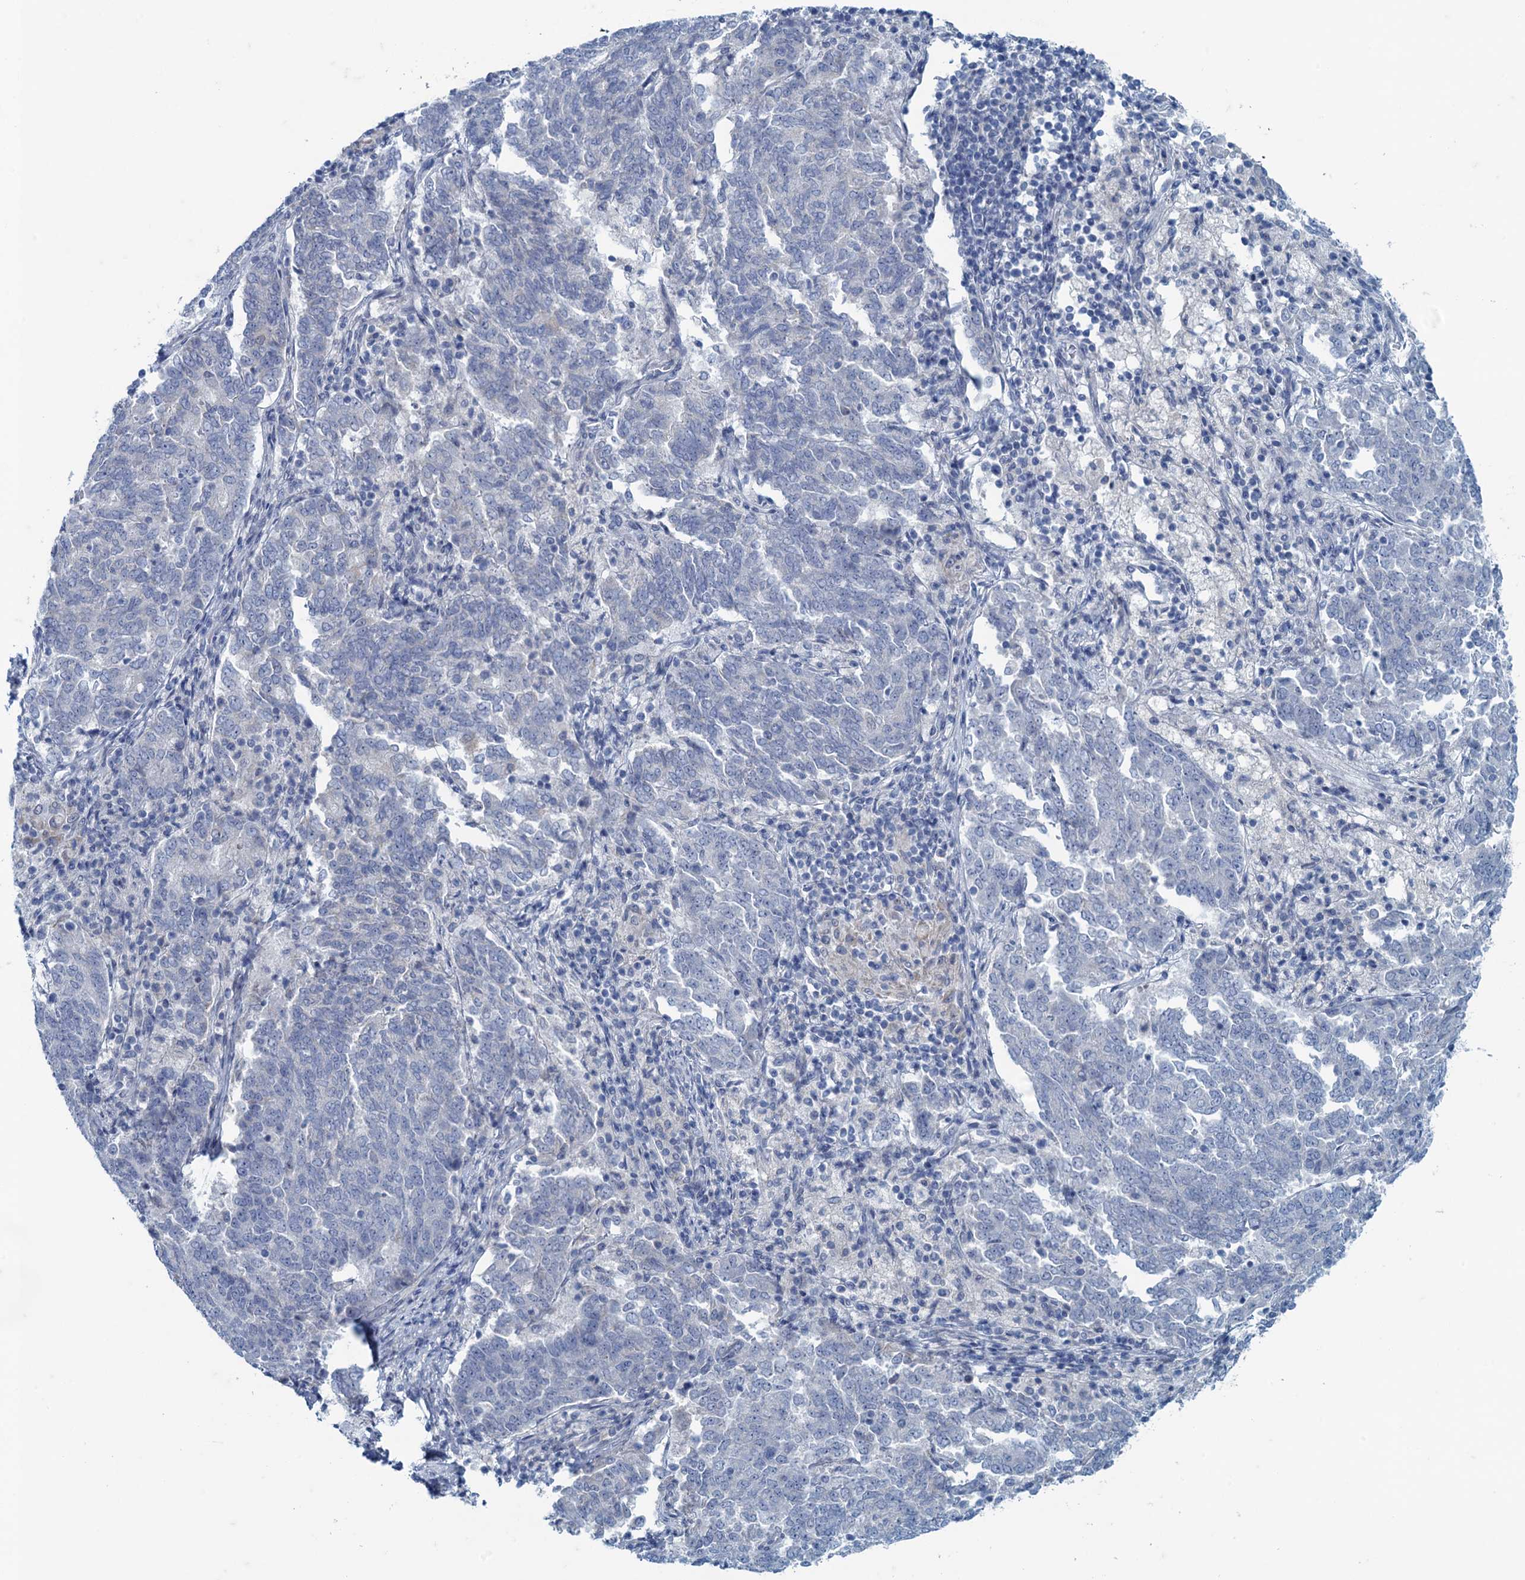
{"staining": {"intensity": "negative", "quantity": "none", "location": "none"}, "tissue": "endometrial cancer", "cell_type": "Tumor cells", "image_type": "cancer", "snomed": [{"axis": "morphology", "description": "Adenocarcinoma, NOS"}, {"axis": "topography", "description": "Endometrium"}], "caption": "Tumor cells are negative for protein expression in human endometrial cancer.", "gene": "MAP1LC3A", "patient": {"sex": "female", "age": 80}}